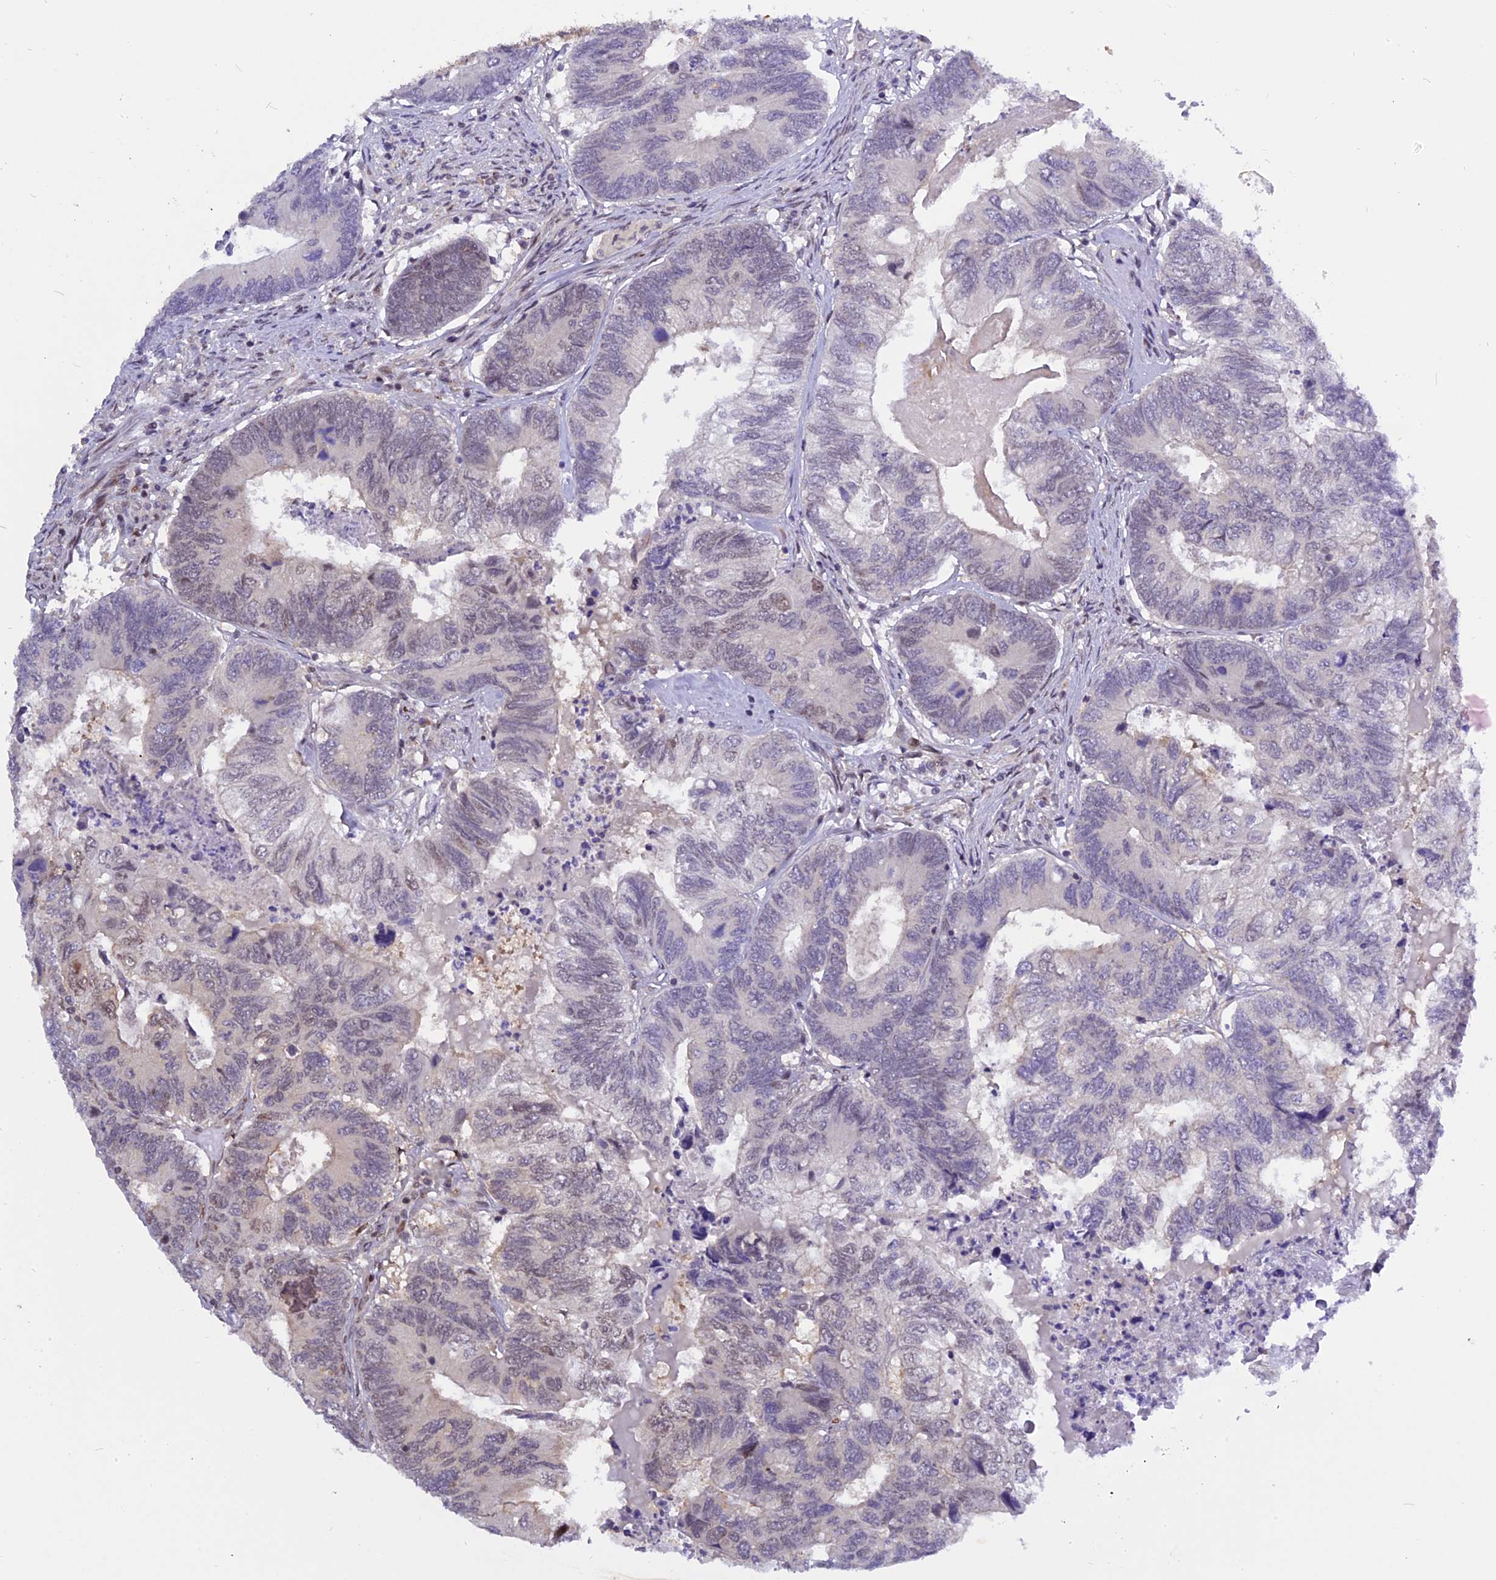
{"staining": {"intensity": "negative", "quantity": "none", "location": "none"}, "tissue": "colorectal cancer", "cell_type": "Tumor cells", "image_type": "cancer", "snomed": [{"axis": "morphology", "description": "Adenocarcinoma, NOS"}, {"axis": "topography", "description": "Colon"}], "caption": "DAB (3,3'-diaminobenzidine) immunohistochemical staining of colorectal cancer shows no significant staining in tumor cells.", "gene": "RABGGTA", "patient": {"sex": "female", "age": 67}}